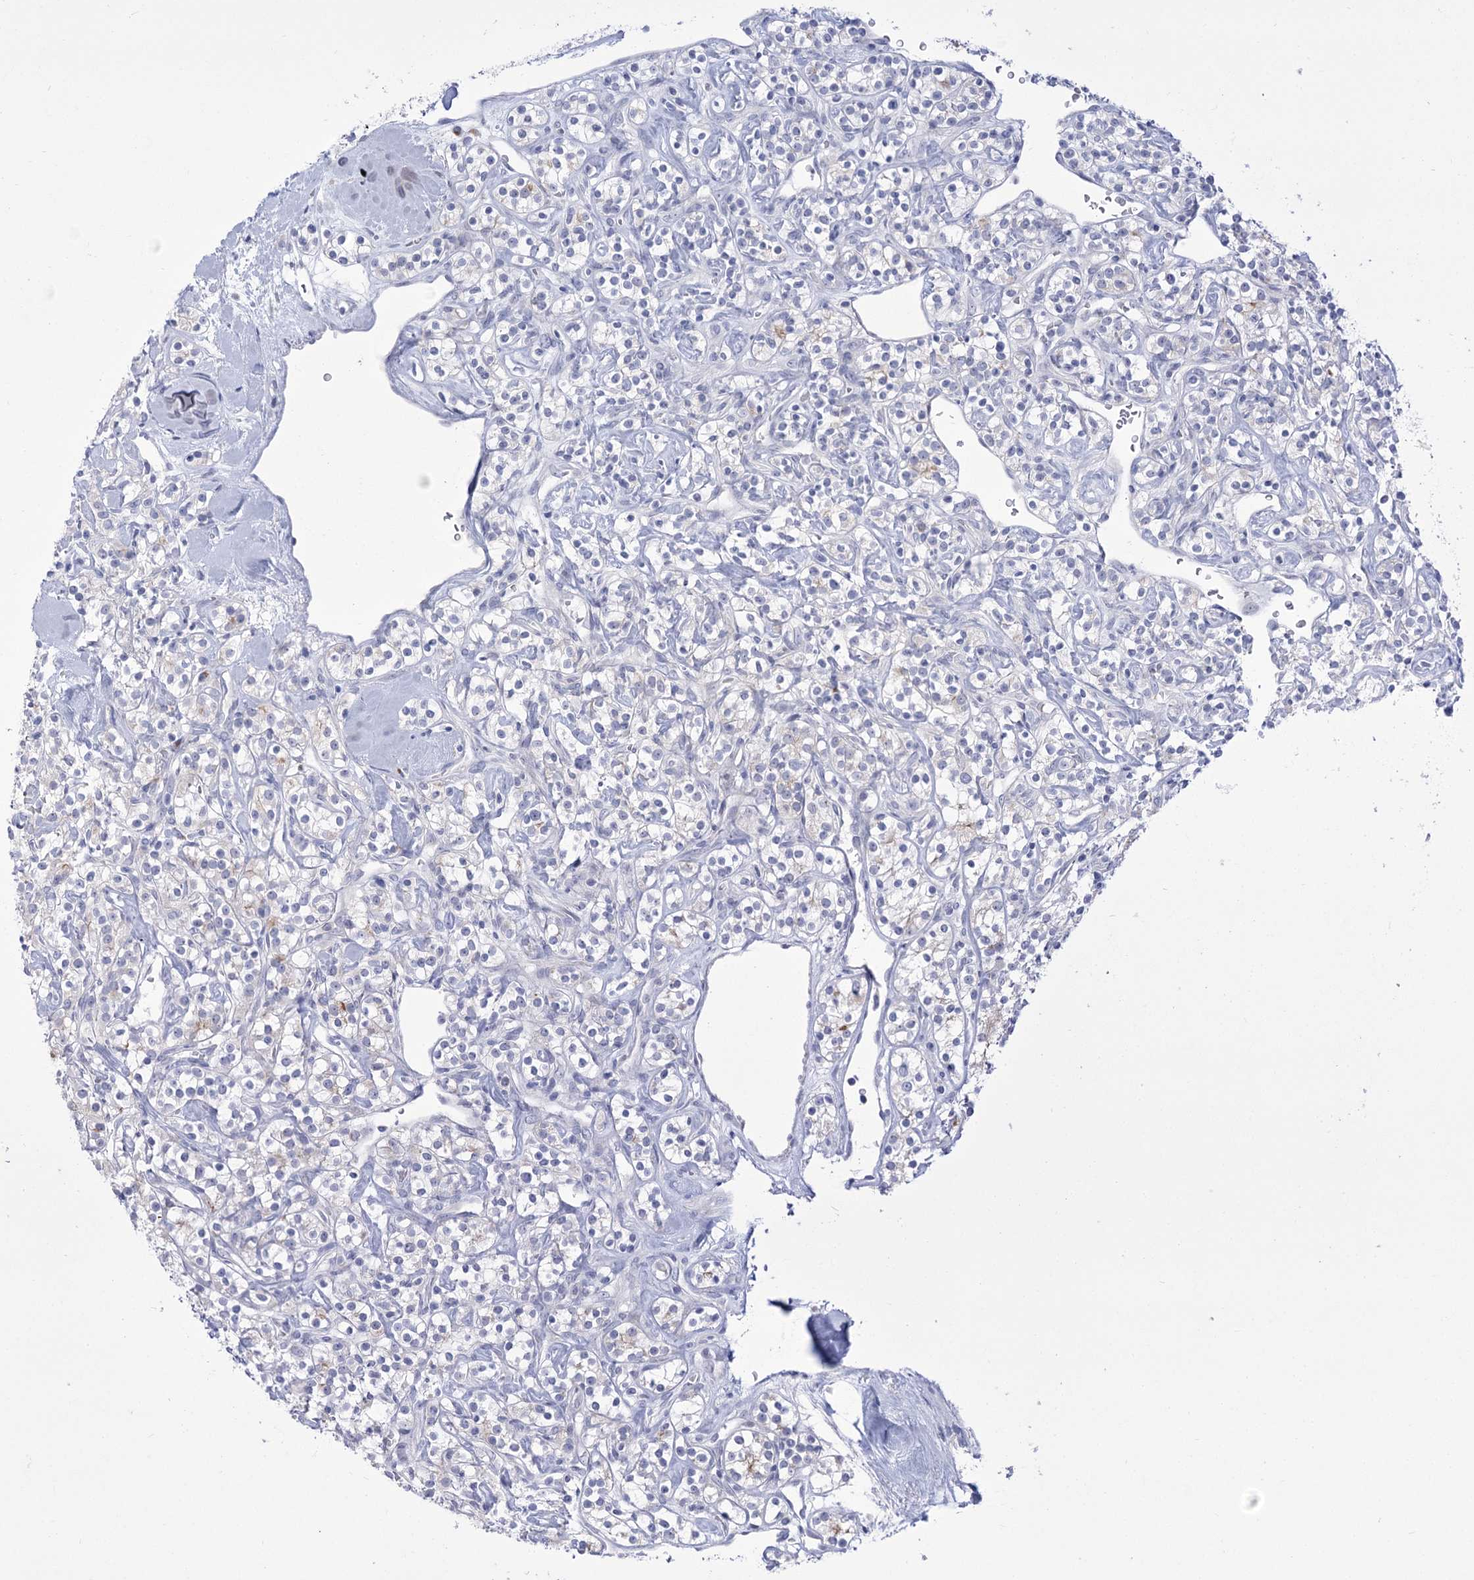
{"staining": {"intensity": "negative", "quantity": "none", "location": "none"}, "tissue": "renal cancer", "cell_type": "Tumor cells", "image_type": "cancer", "snomed": [{"axis": "morphology", "description": "Adenocarcinoma, NOS"}, {"axis": "topography", "description": "Kidney"}], "caption": "IHC of adenocarcinoma (renal) displays no positivity in tumor cells.", "gene": "BEND7", "patient": {"sex": "male", "age": 77}}